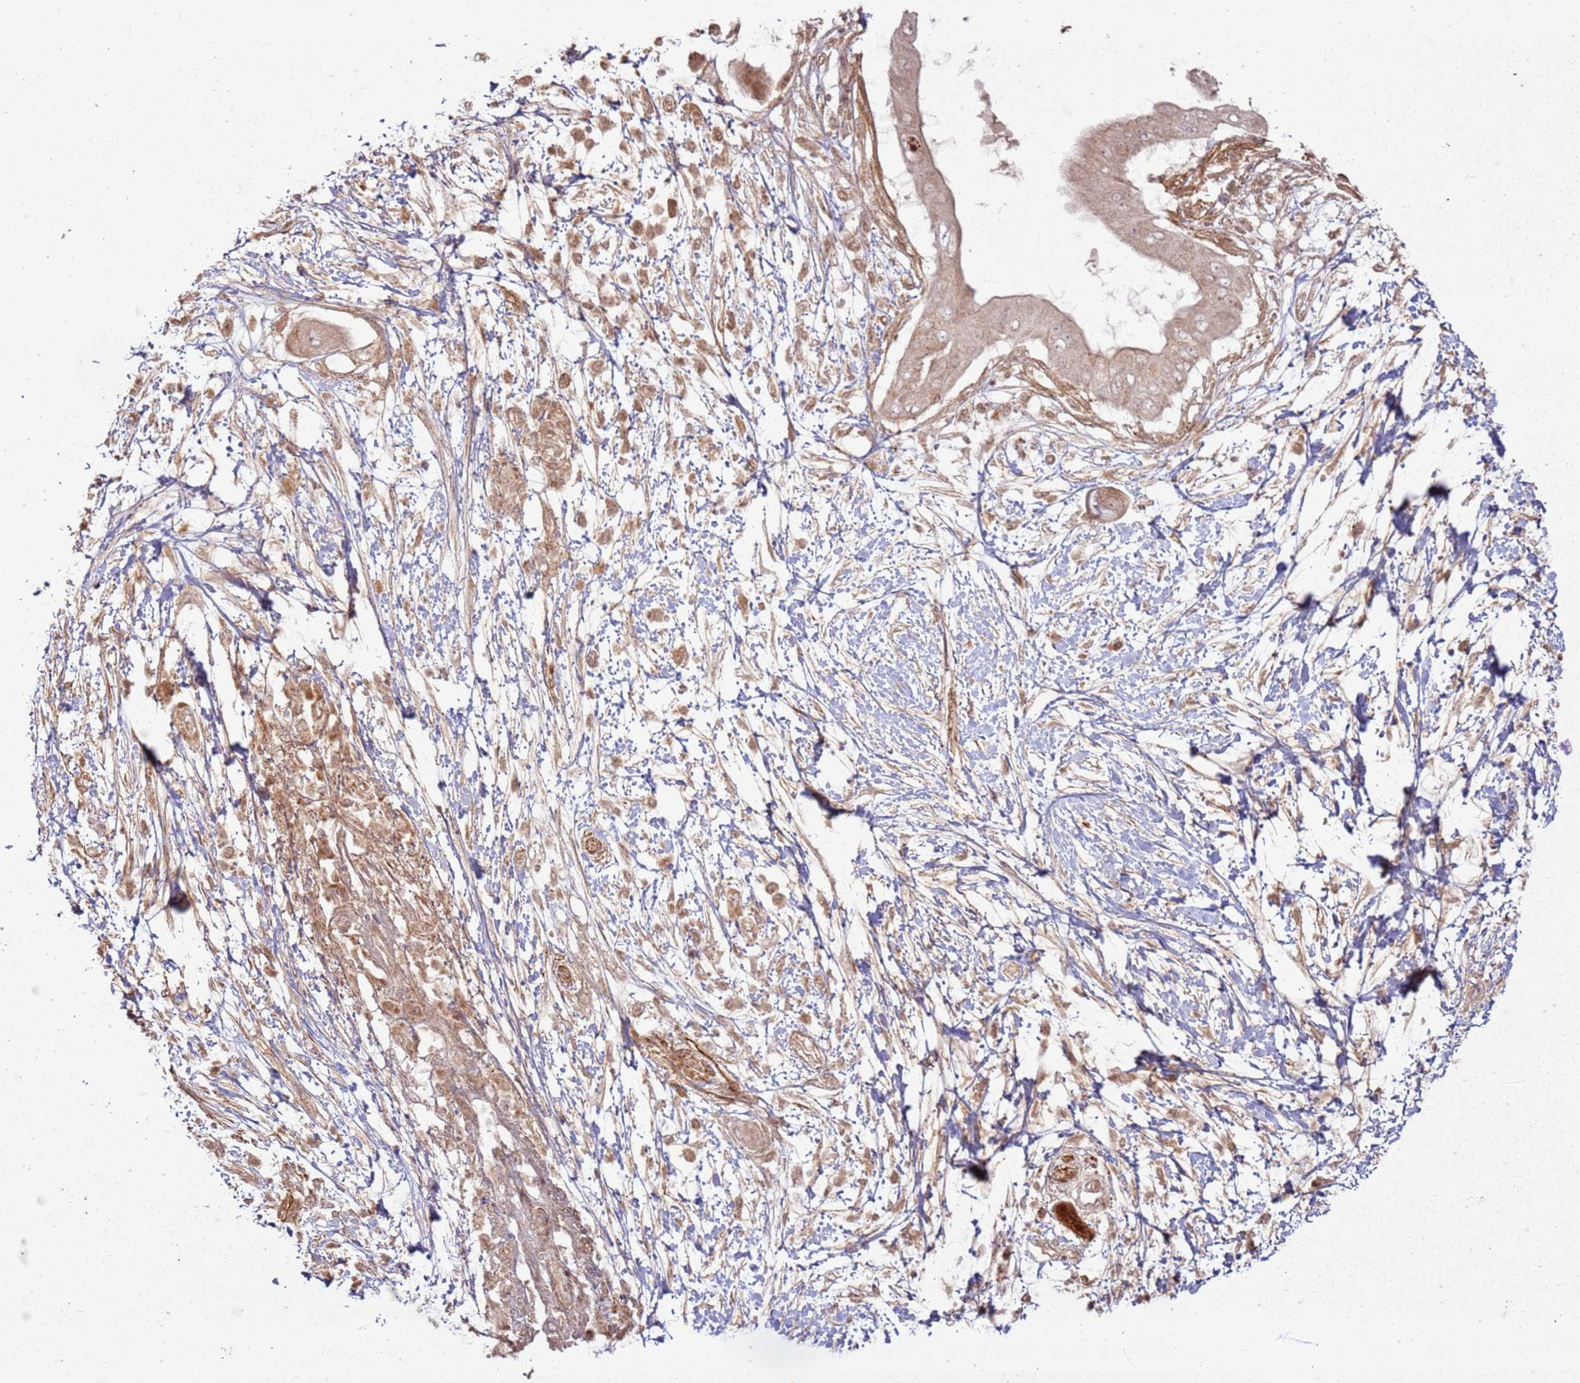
{"staining": {"intensity": "weak", "quantity": ">75%", "location": "cytoplasmic/membranous,nuclear"}, "tissue": "pancreatic cancer", "cell_type": "Tumor cells", "image_type": "cancer", "snomed": [{"axis": "morphology", "description": "Adenocarcinoma, NOS"}, {"axis": "topography", "description": "Pancreas"}], "caption": "A brown stain highlights weak cytoplasmic/membranous and nuclear positivity of a protein in human pancreatic adenocarcinoma tumor cells.", "gene": "ZNF623", "patient": {"sex": "male", "age": 68}}